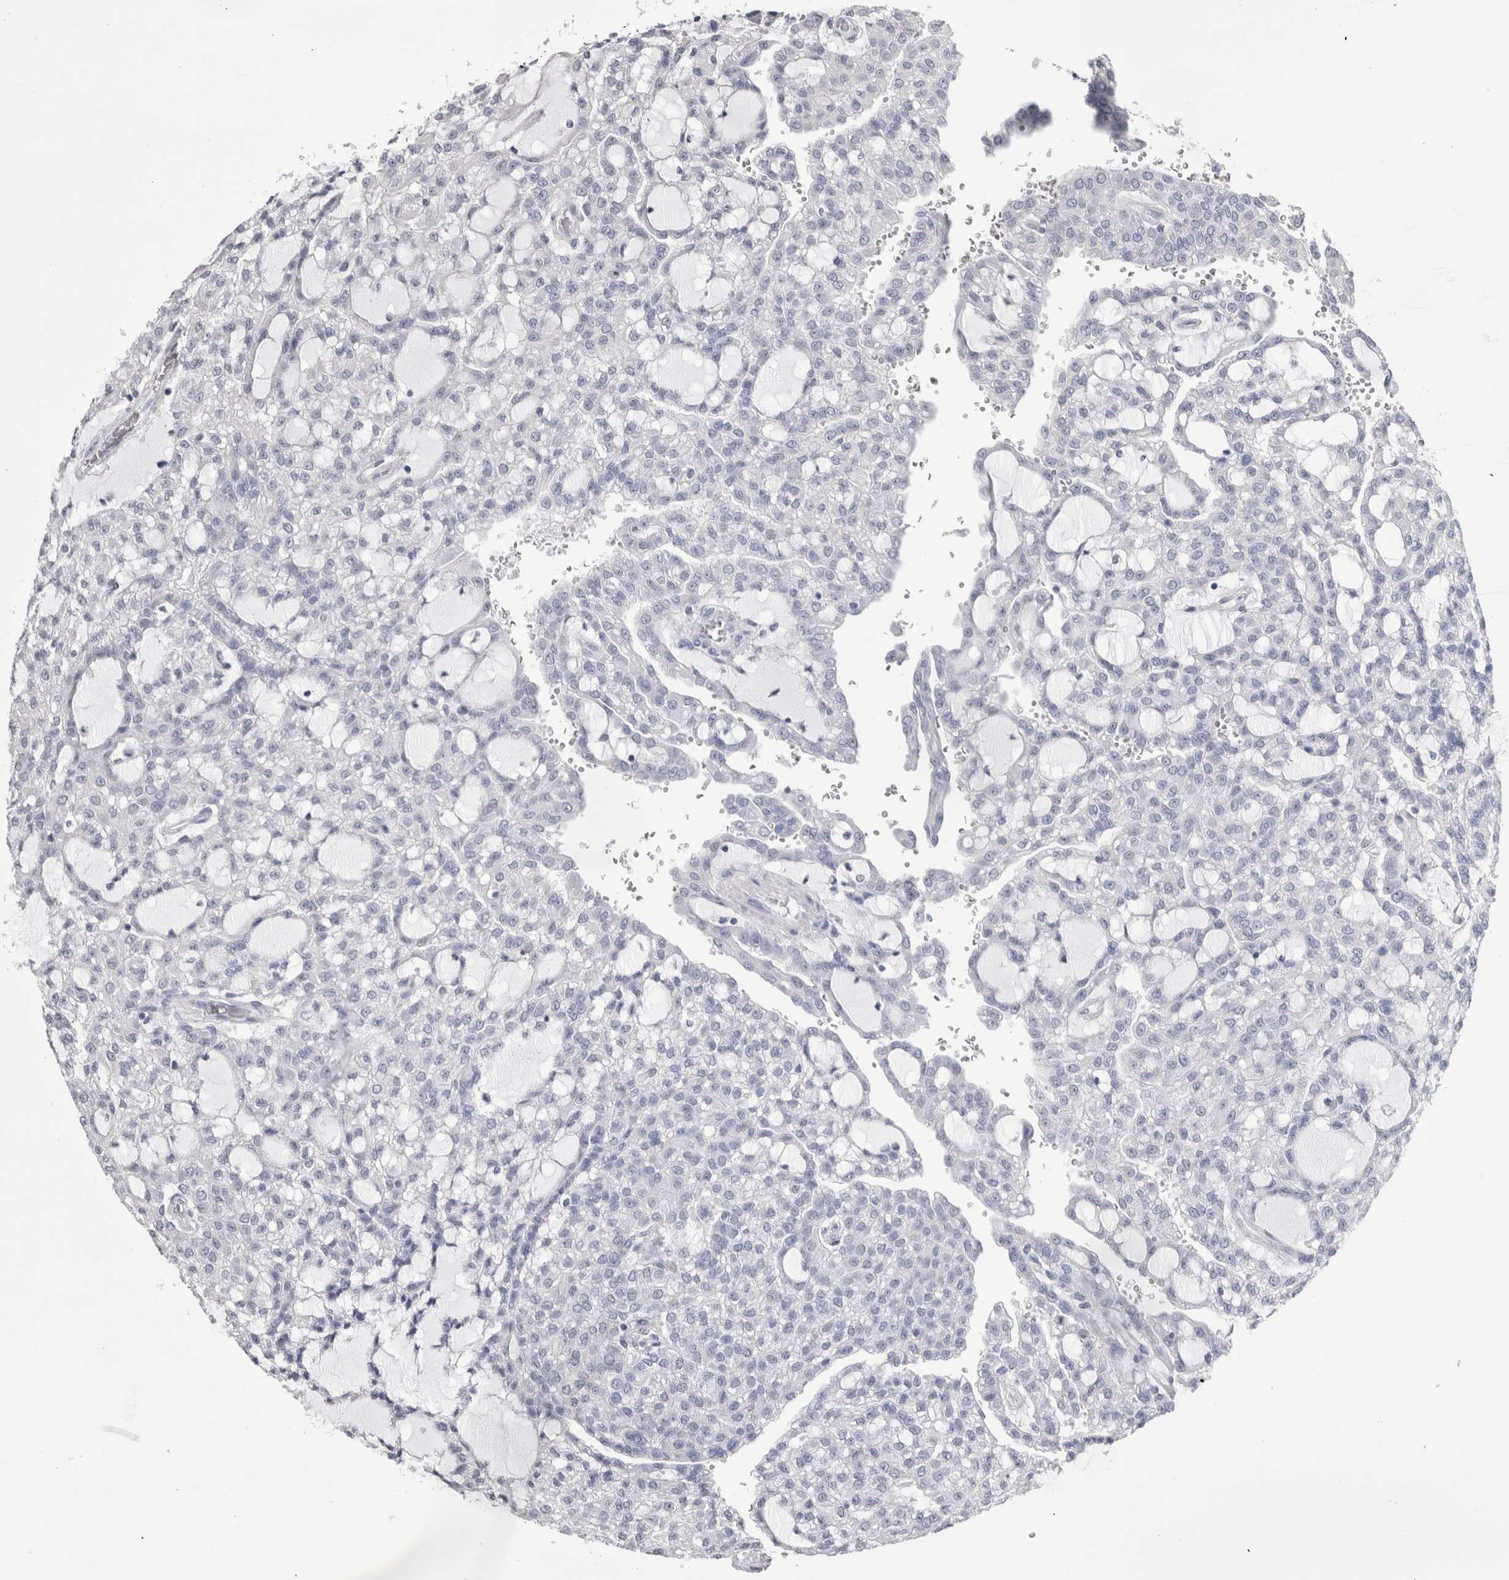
{"staining": {"intensity": "negative", "quantity": "none", "location": "none"}, "tissue": "renal cancer", "cell_type": "Tumor cells", "image_type": "cancer", "snomed": [{"axis": "morphology", "description": "Adenocarcinoma, NOS"}, {"axis": "topography", "description": "Kidney"}], "caption": "This is an IHC photomicrograph of human renal adenocarcinoma. There is no positivity in tumor cells.", "gene": "PWP2", "patient": {"sex": "male", "age": 63}}